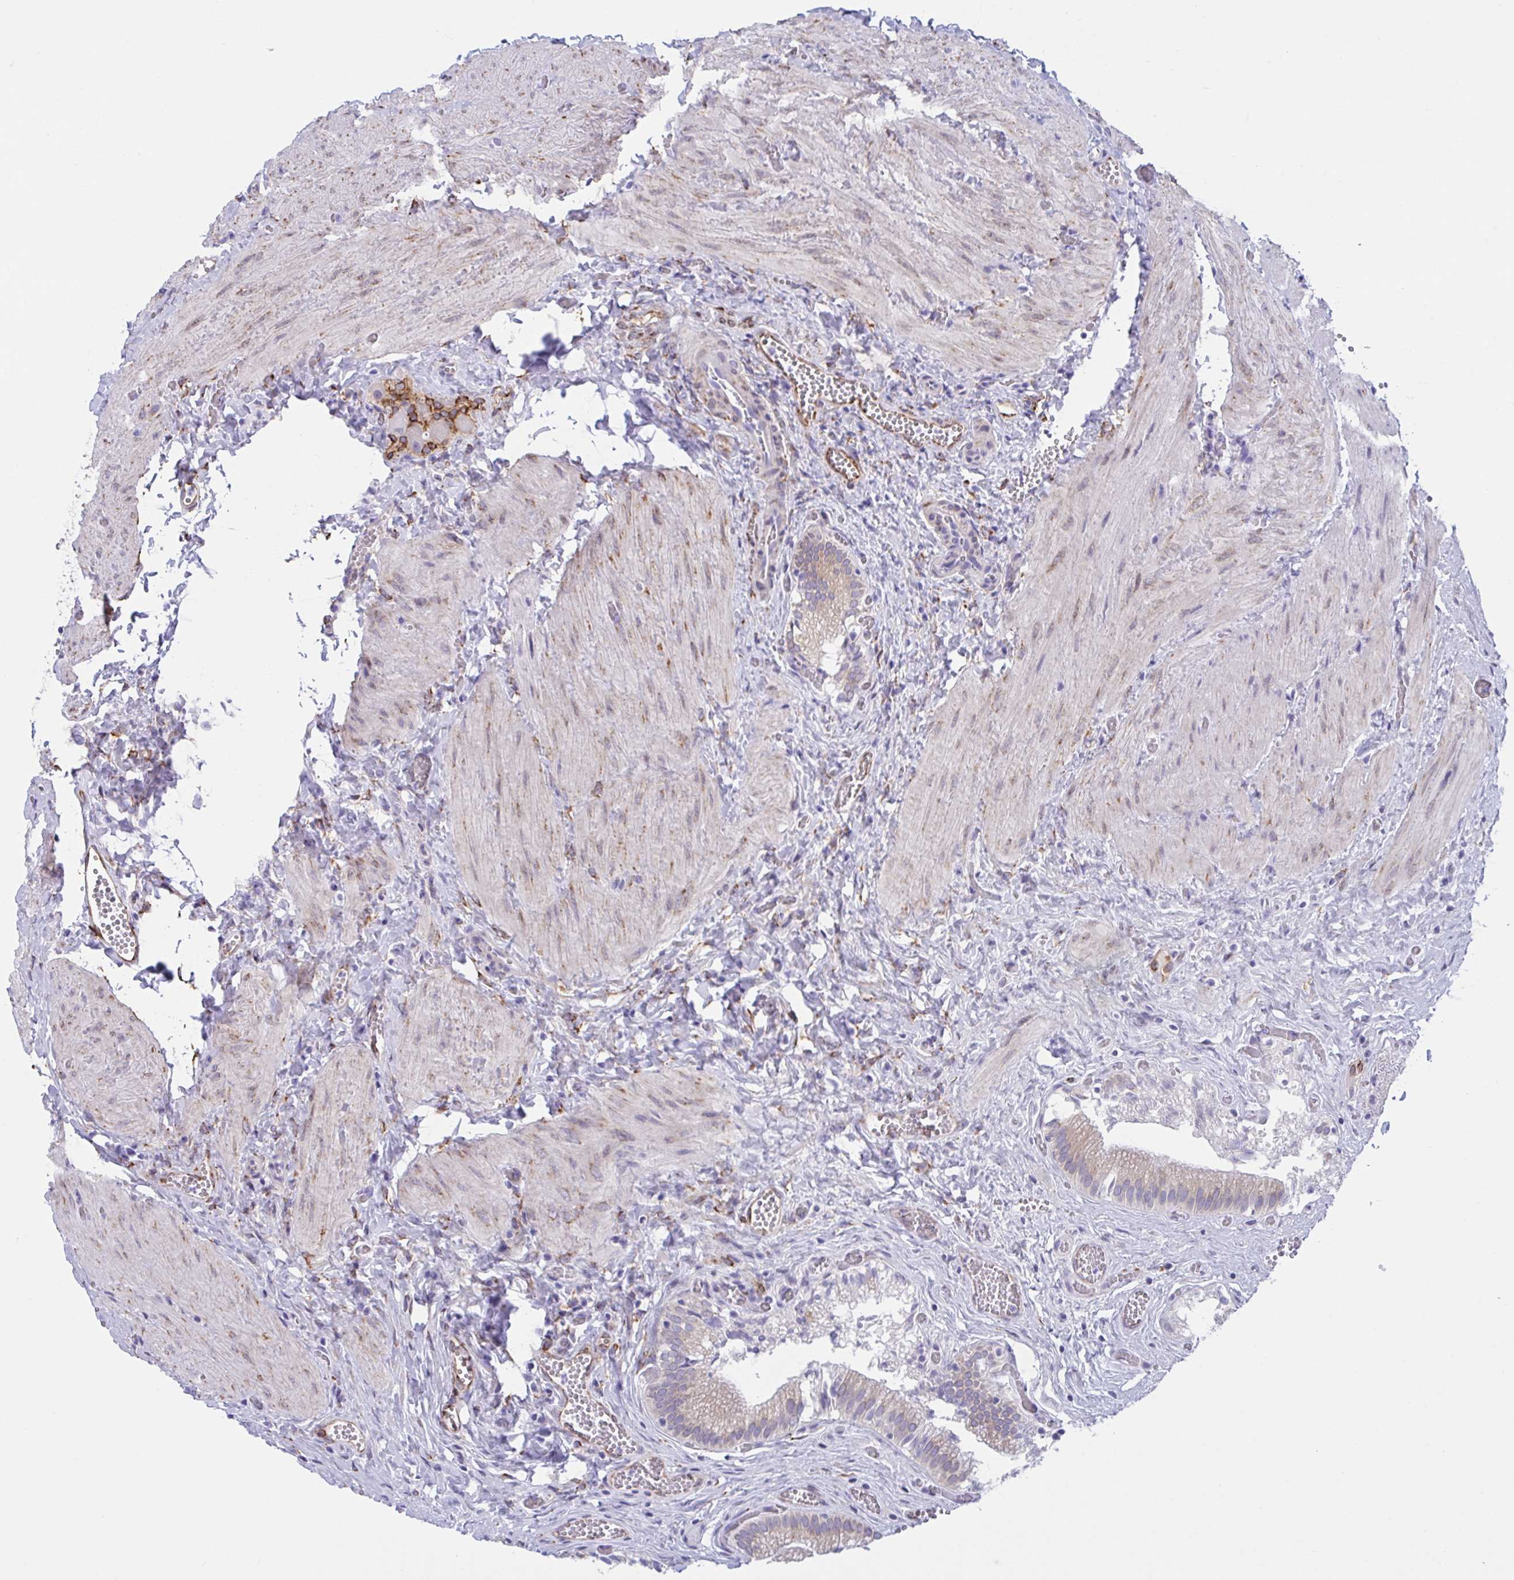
{"staining": {"intensity": "moderate", "quantity": "25%-75%", "location": "cytoplasmic/membranous"}, "tissue": "gallbladder", "cell_type": "Glandular cells", "image_type": "normal", "snomed": [{"axis": "morphology", "description": "Normal tissue, NOS"}, {"axis": "topography", "description": "Gallbladder"}], "caption": "Normal gallbladder was stained to show a protein in brown. There is medium levels of moderate cytoplasmic/membranous positivity in approximately 25%-75% of glandular cells.", "gene": "ASPH", "patient": {"sex": "male", "age": 17}}